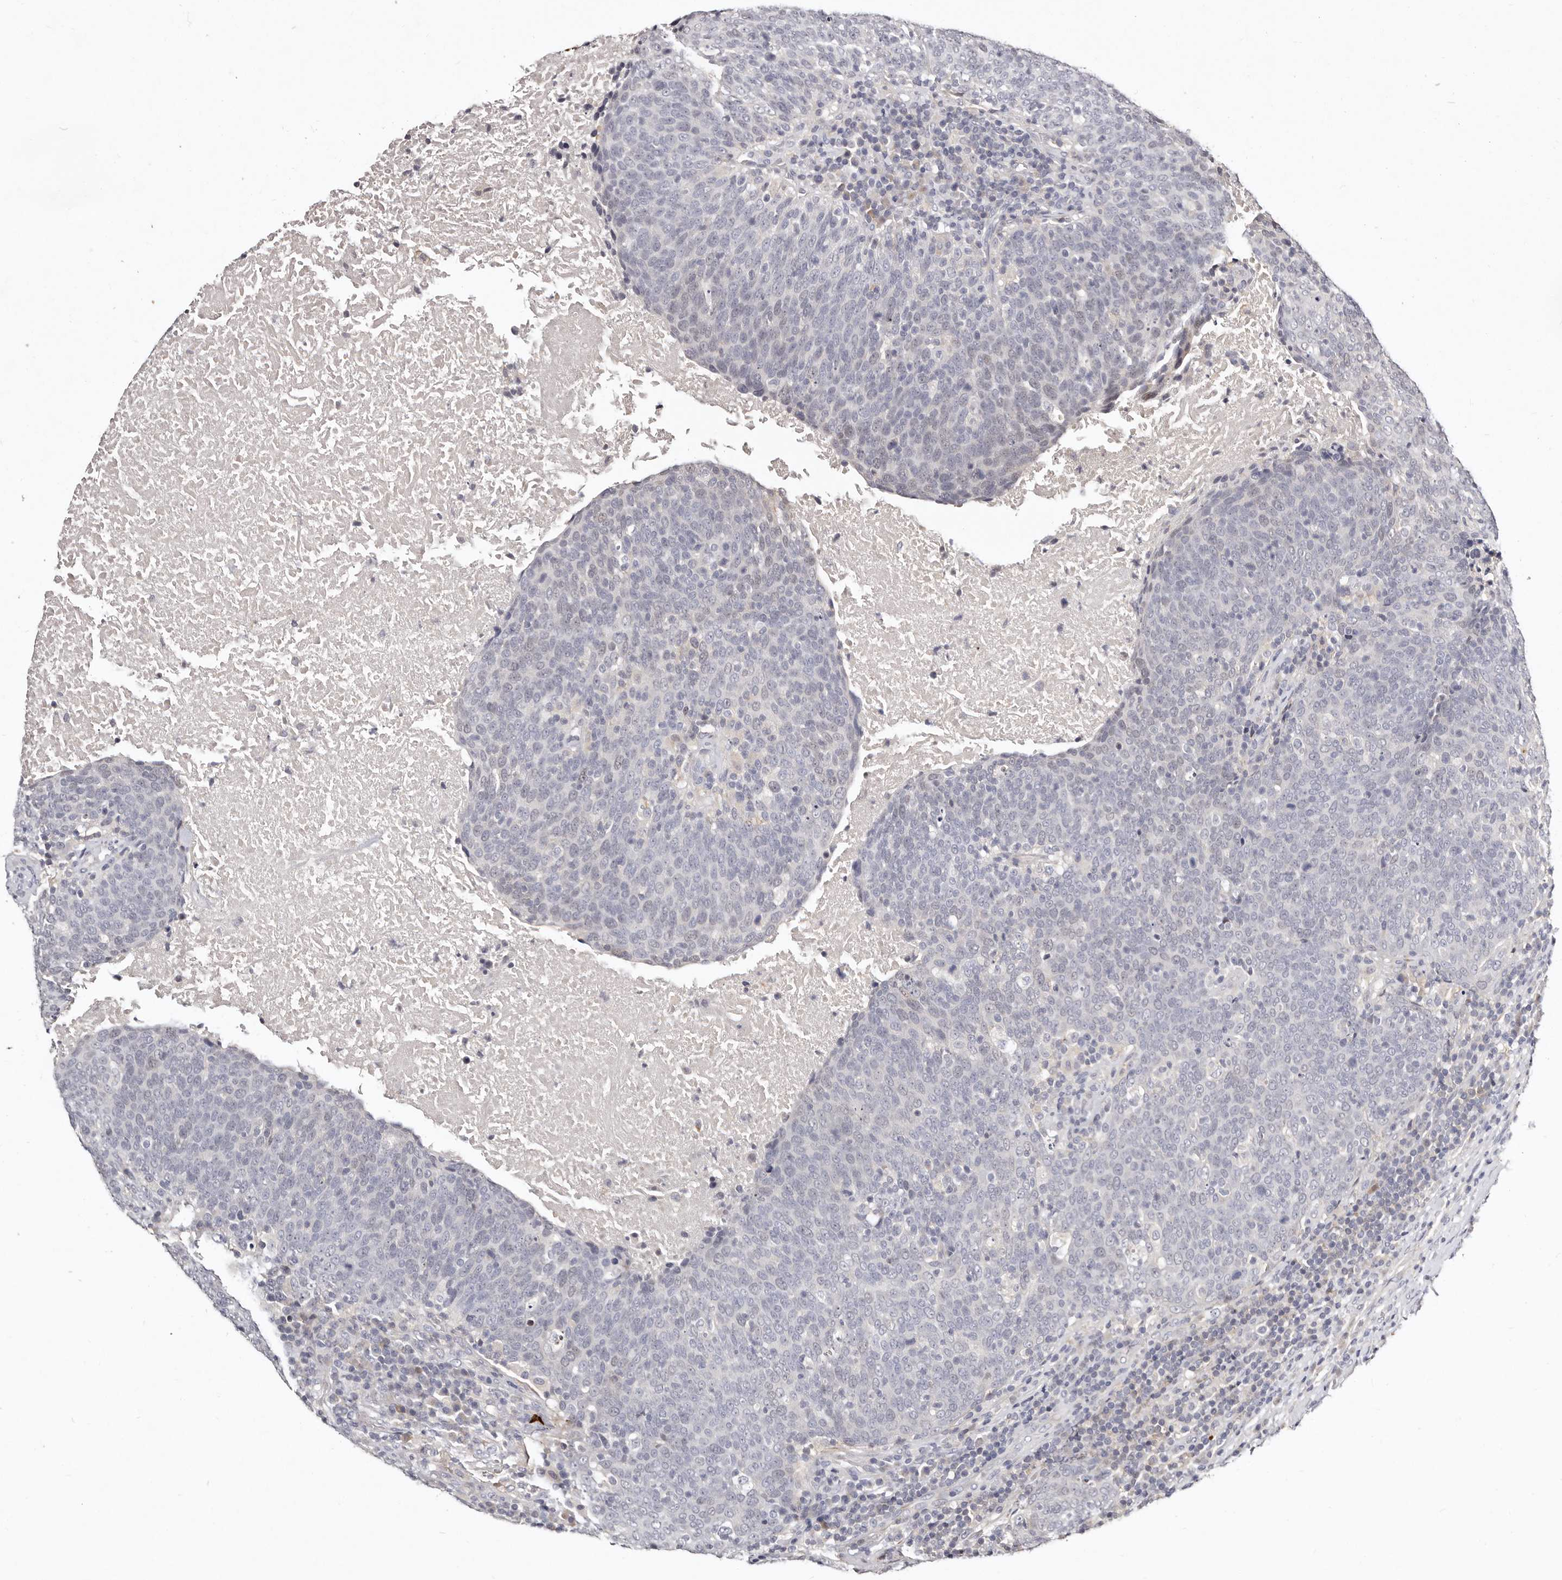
{"staining": {"intensity": "negative", "quantity": "none", "location": "none"}, "tissue": "head and neck cancer", "cell_type": "Tumor cells", "image_type": "cancer", "snomed": [{"axis": "morphology", "description": "Squamous cell carcinoma, NOS"}, {"axis": "morphology", "description": "Squamous cell carcinoma, metastatic, NOS"}, {"axis": "topography", "description": "Lymph node"}, {"axis": "topography", "description": "Head-Neck"}], "caption": "Human head and neck squamous cell carcinoma stained for a protein using immunohistochemistry (IHC) reveals no positivity in tumor cells.", "gene": "MRPS33", "patient": {"sex": "male", "age": 62}}